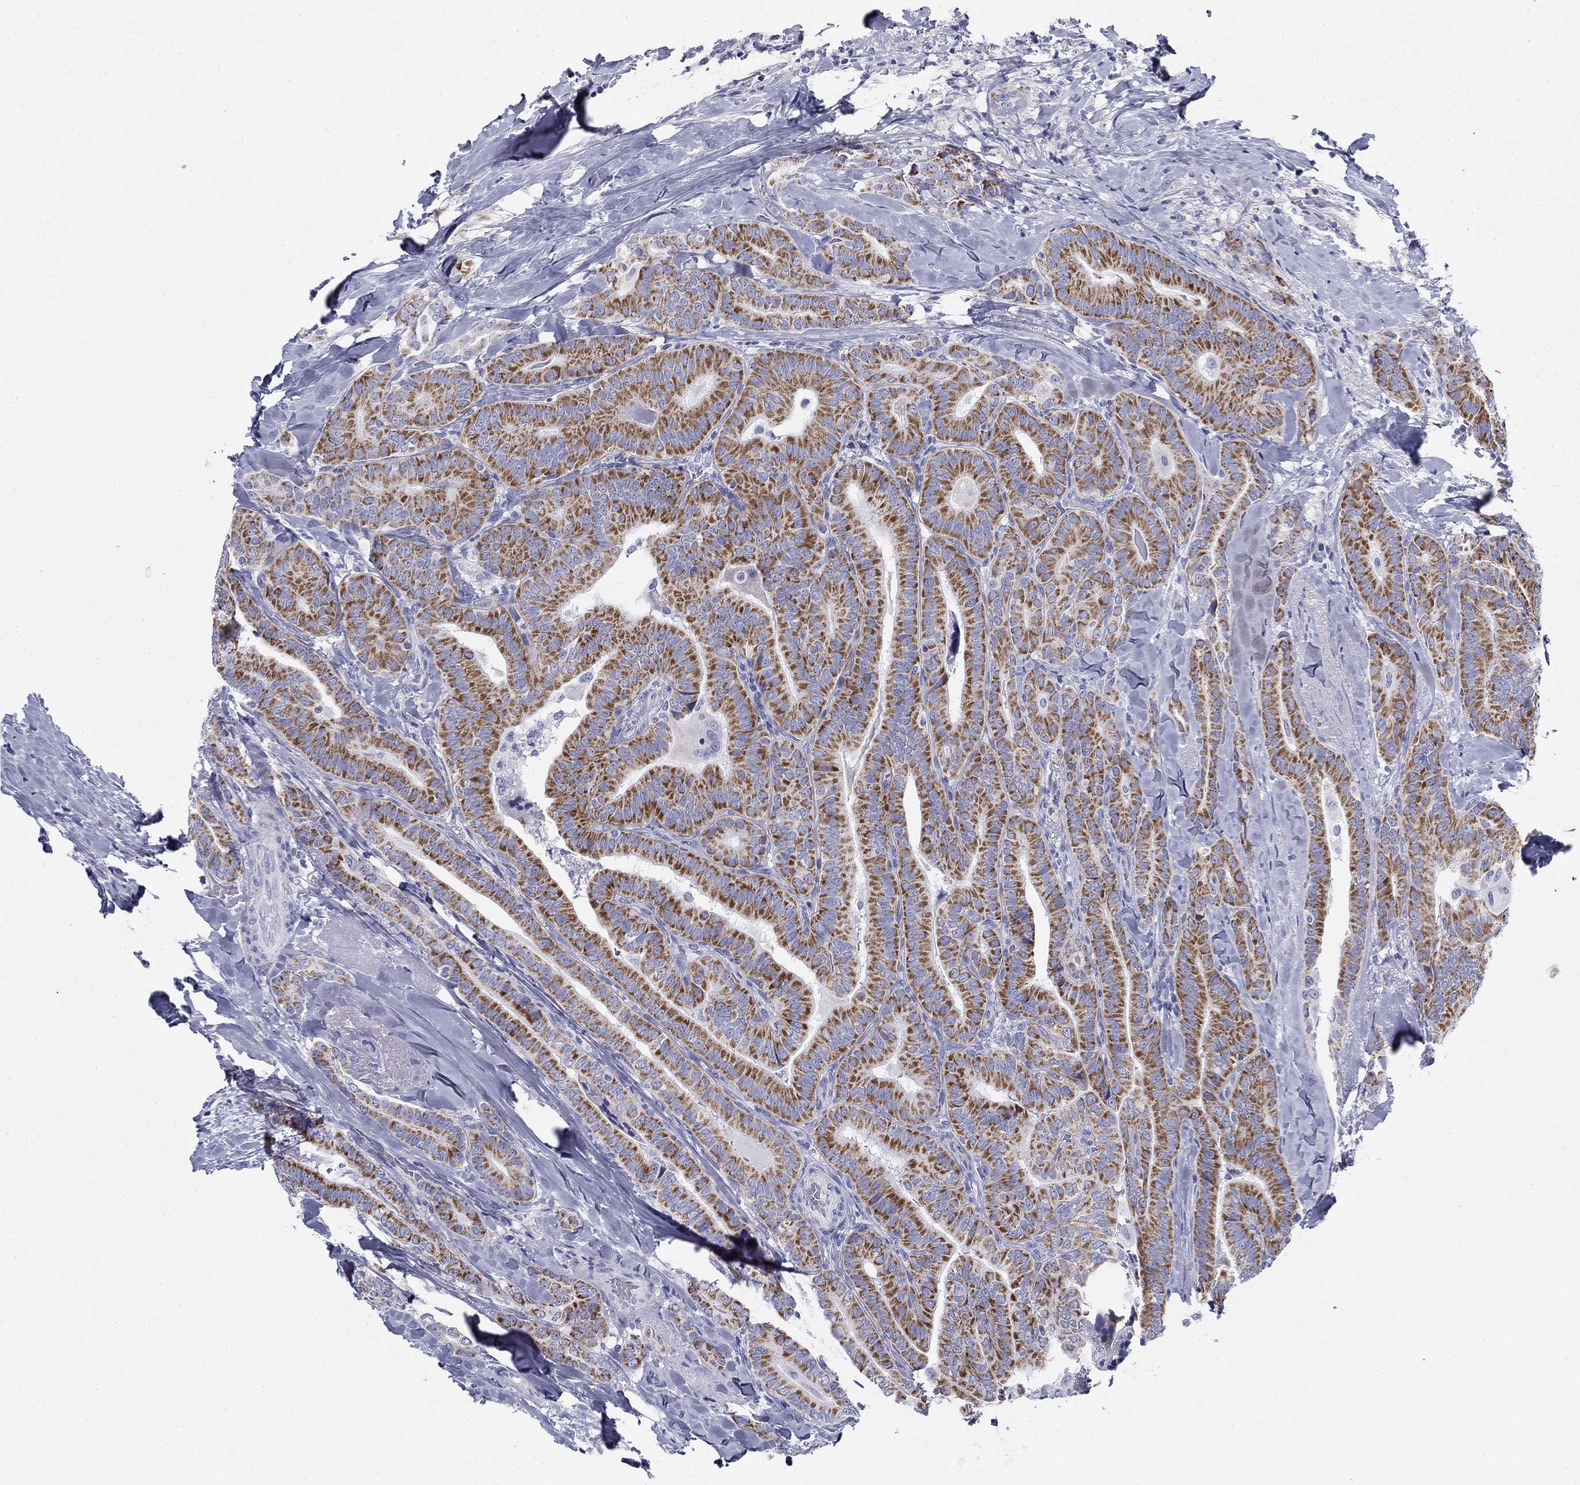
{"staining": {"intensity": "strong", "quantity": ">75%", "location": "cytoplasmic/membranous"}, "tissue": "thyroid cancer", "cell_type": "Tumor cells", "image_type": "cancer", "snomed": [{"axis": "morphology", "description": "Papillary adenocarcinoma, NOS"}, {"axis": "topography", "description": "Thyroid gland"}], "caption": "This is a histology image of IHC staining of thyroid cancer, which shows strong positivity in the cytoplasmic/membranous of tumor cells.", "gene": "ZP2", "patient": {"sex": "male", "age": 61}}